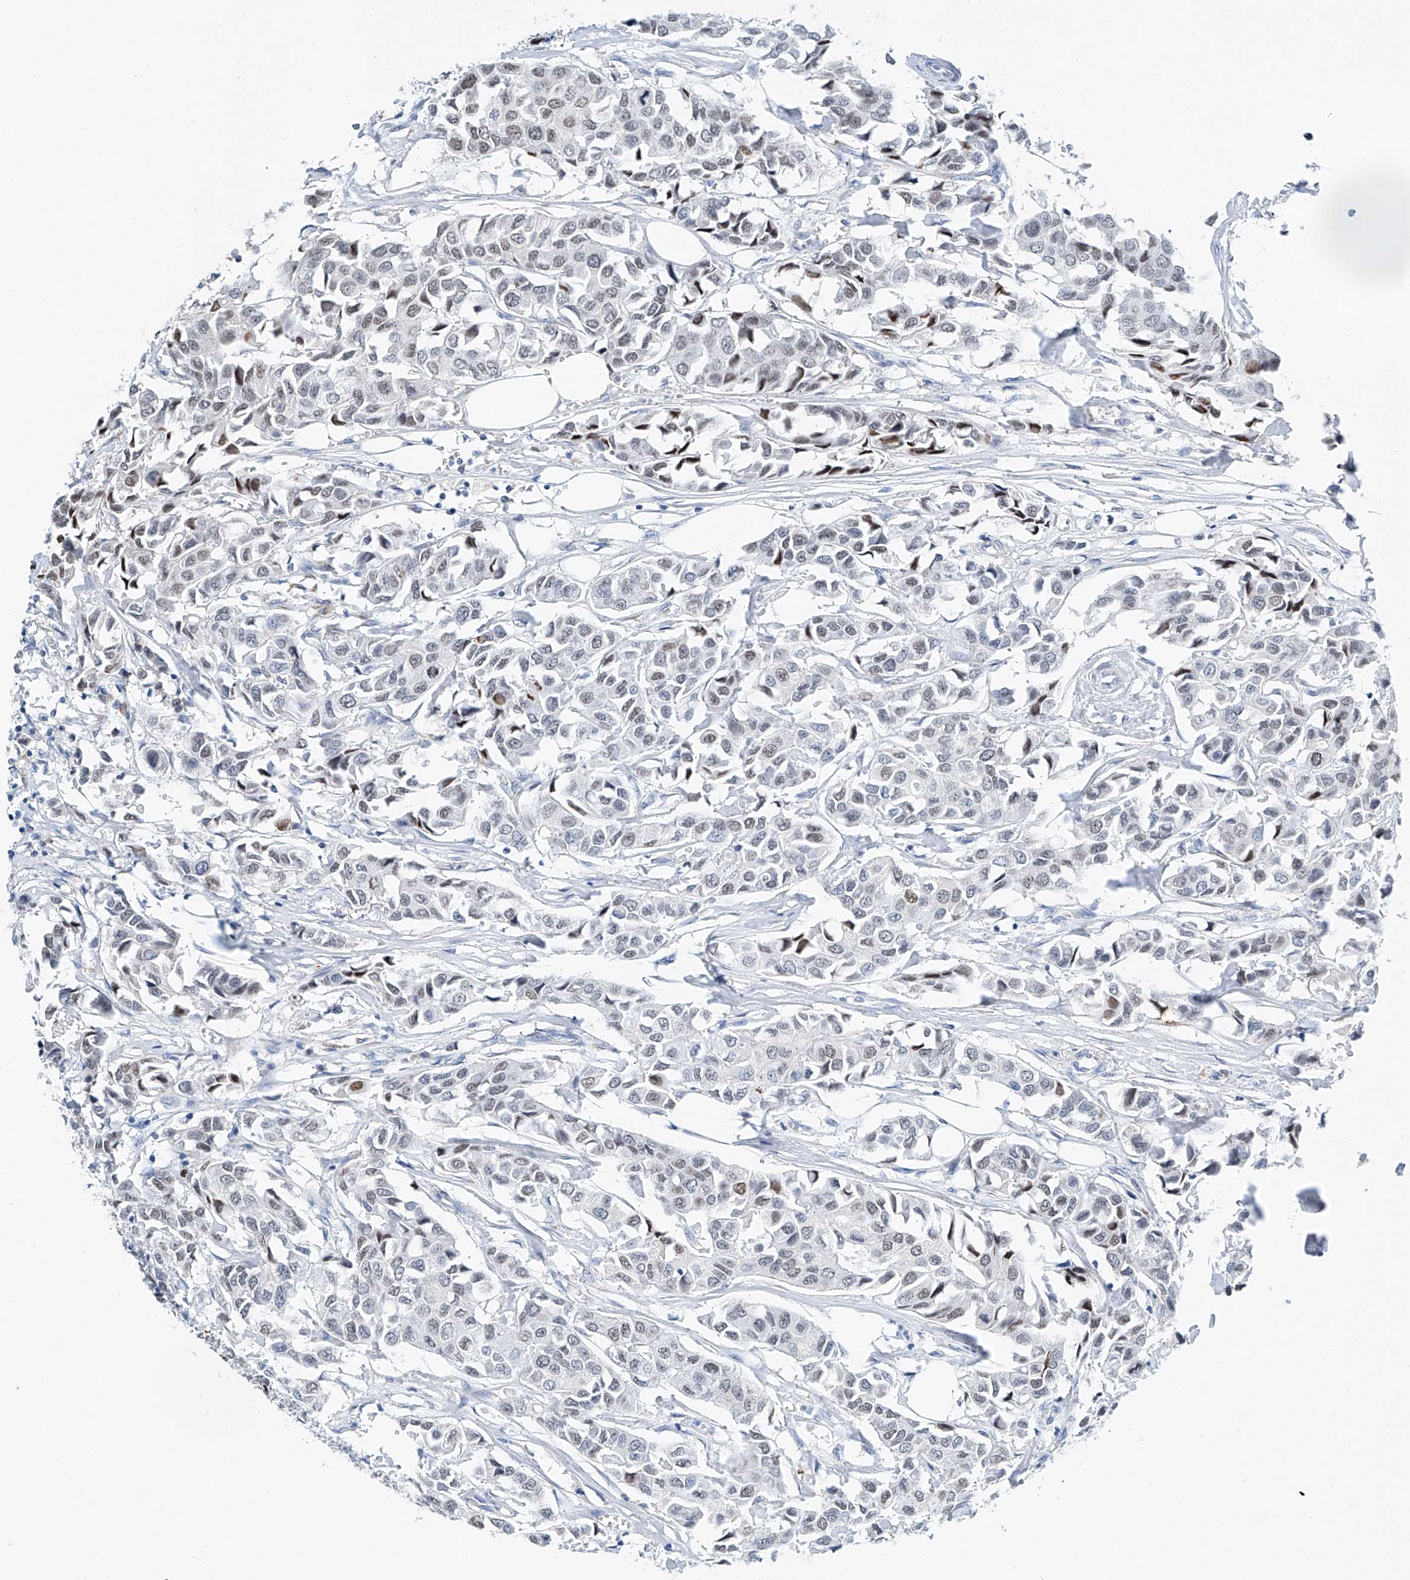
{"staining": {"intensity": "weak", "quantity": "<25%", "location": "nuclear"}, "tissue": "breast cancer", "cell_type": "Tumor cells", "image_type": "cancer", "snomed": [{"axis": "morphology", "description": "Duct carcinoma"}, {"axis": "topography", "description": "Breast"}], "caption": "This photomicrograph is of breast cancer stained with immunohistochemistry (IHC) to label a protein in brown with the nuclei are counter-stained blue. There is no expression in tumor cells. (Stains: DAB IHC with hematoxylin counter stain, Microscopy: brightfield microscopy at high magnification).", "gene": "CTDP1", "patient": {"sex": "female", "age": 80}}